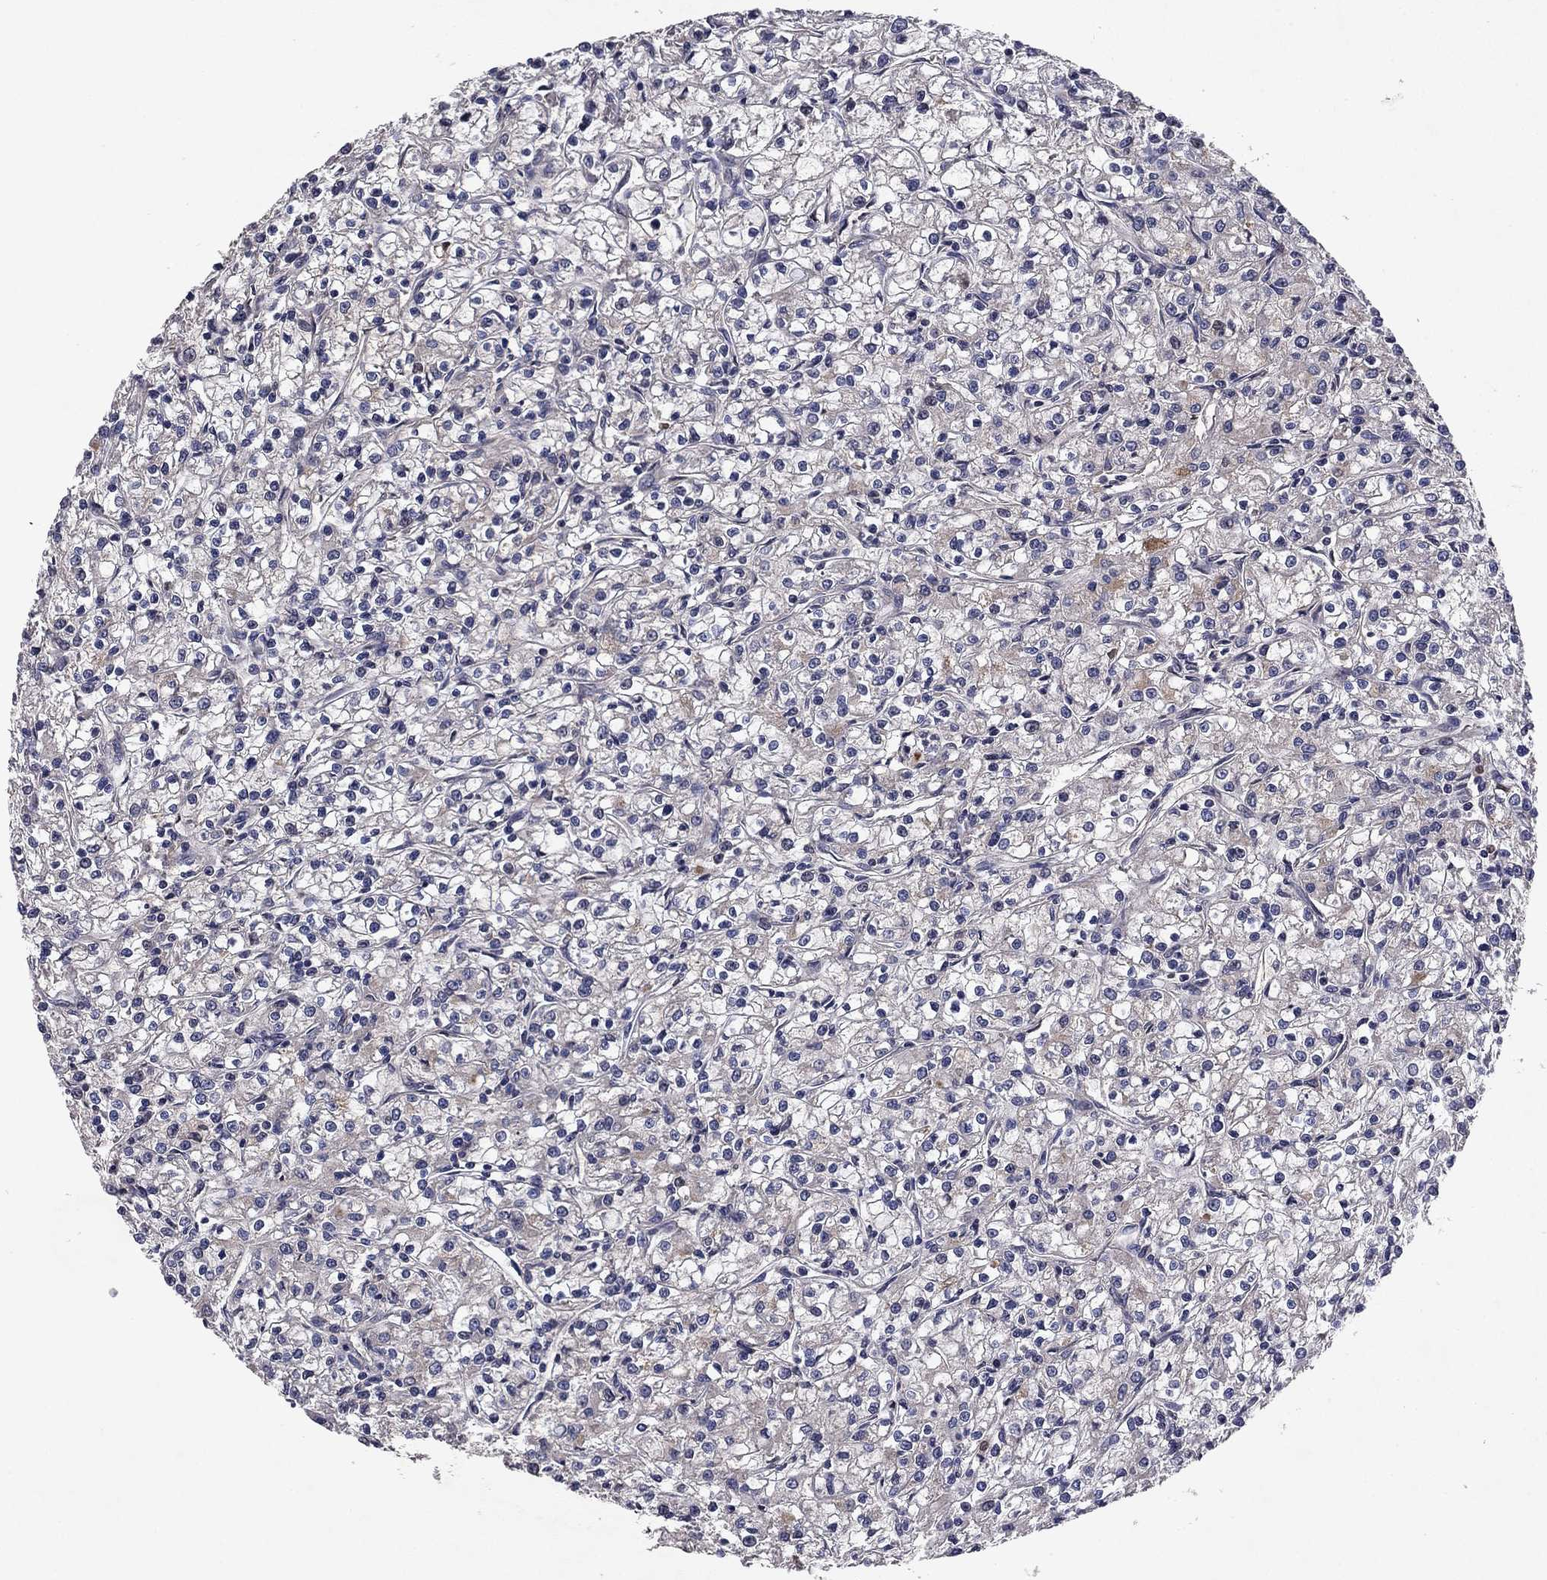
{"staining": {"intensity": "negative", "quantity": "none", "location": "none"}, "tissue": "renal cancer", "cell_type": "Tumor cells", "image_type": "cancer", "snomed": [{"axis": "morphology", "description": "Adenocarcinoma, NOS"}, {"axis": "topography", "description": "Kidney"}], "caption": "Histopathology image shows no protein staining in tumor cells of renal cancer (adenocarcinoma) tissue. (Brightfield microscopy of DAB (3,3'-diaminobenzidine) immunohistochemistry at high magnification).", "gene": "PROS1", "patient": {"sex": "female", "age": 59}}